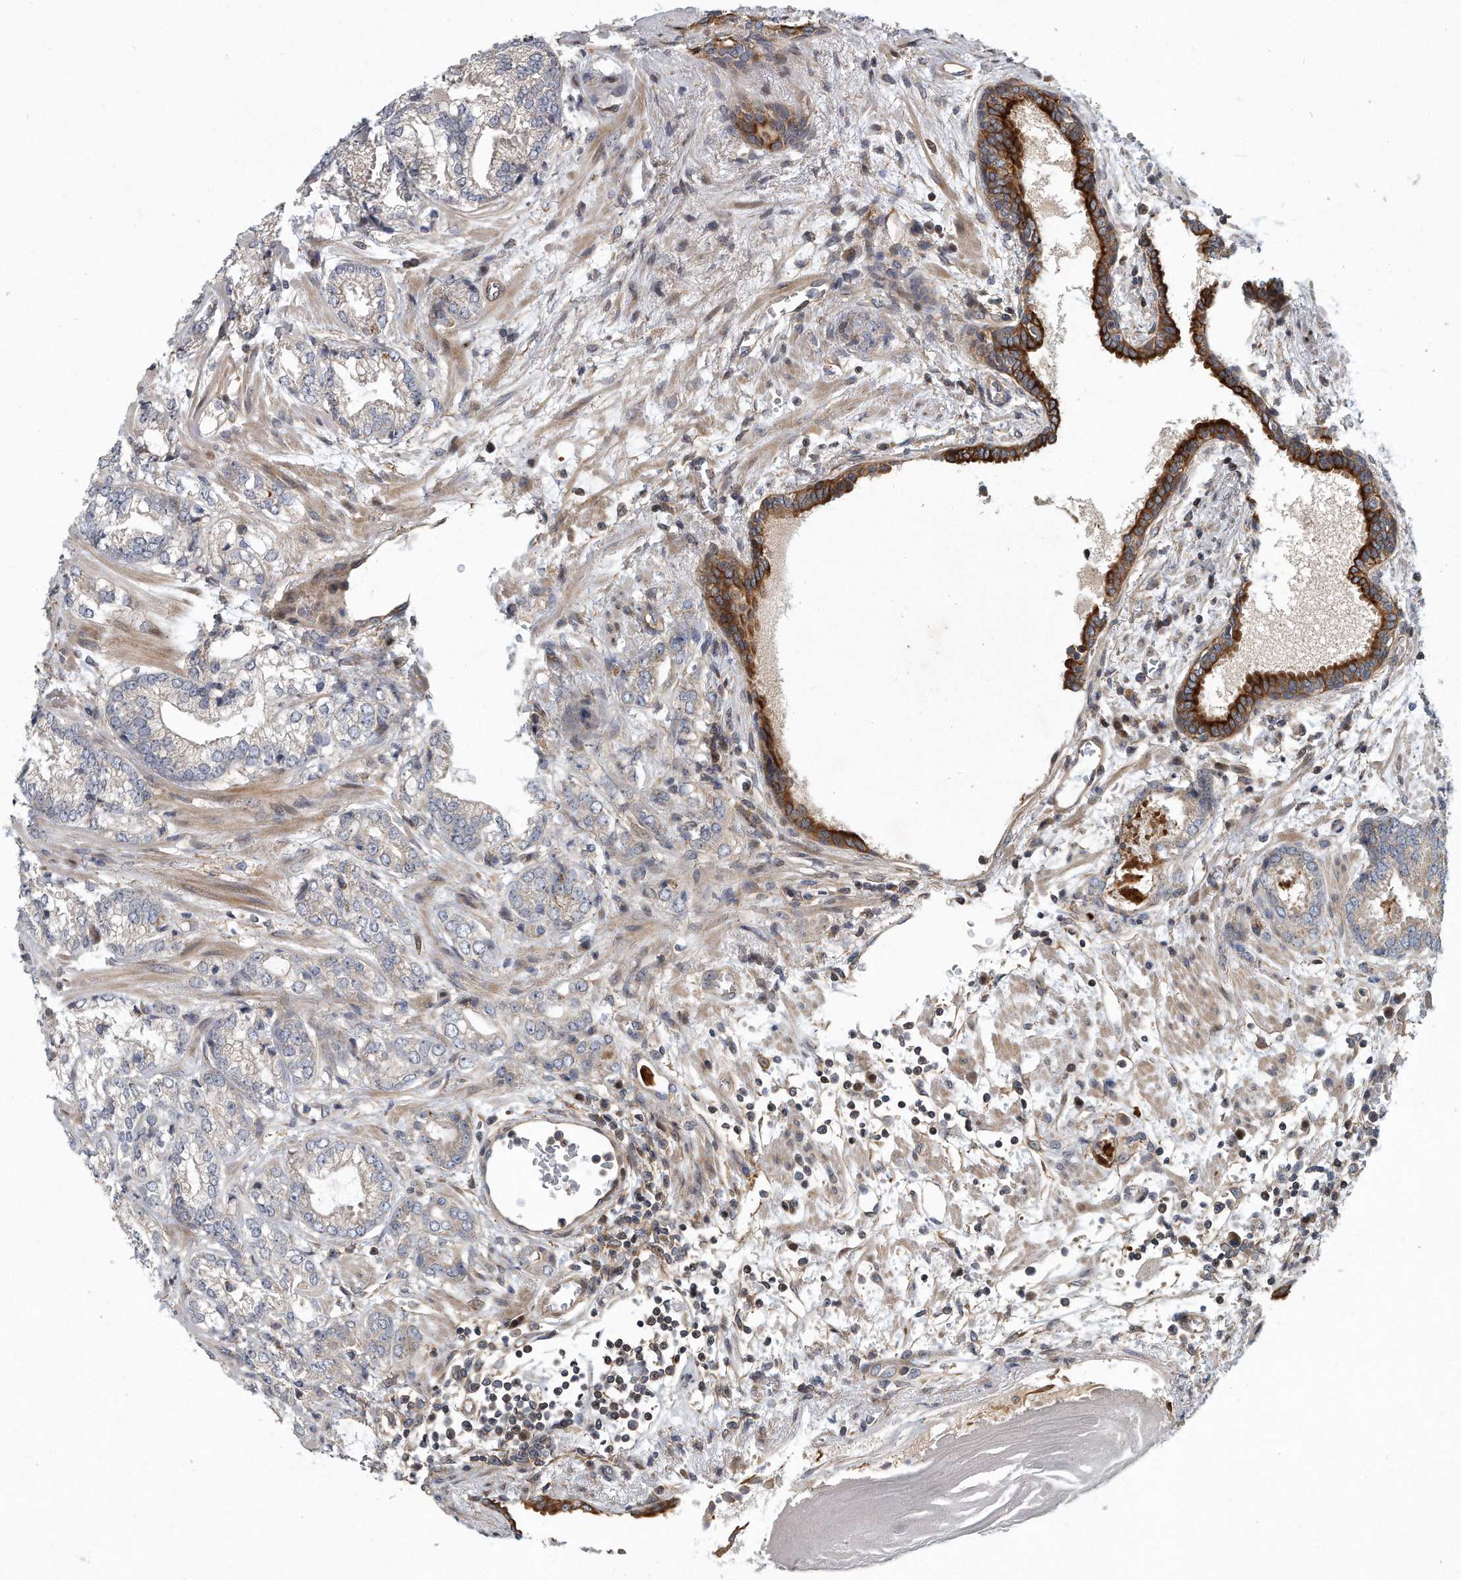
{"staining": {"intensity": "negative", "quantity": "none", "location": "none"}, "tissue": "prostate cancer", "cell_type": "Tumor cells", "image_type": "cancer", "snomed": [{"axis": "morphology", "description": "Normal morphology"}, {"axis": "morphology", "description": "Adenocarcinoma, Low grade"}, {"axis": "topography", "description": "Prostate"}], "caption": "Human prostate low-grade adenocarcinoma stained for a protein using immunohistochemistry shows no expression in tumor cells.", "gene": "PCDH8", "patient": {"sex": "male", "age": 72}}